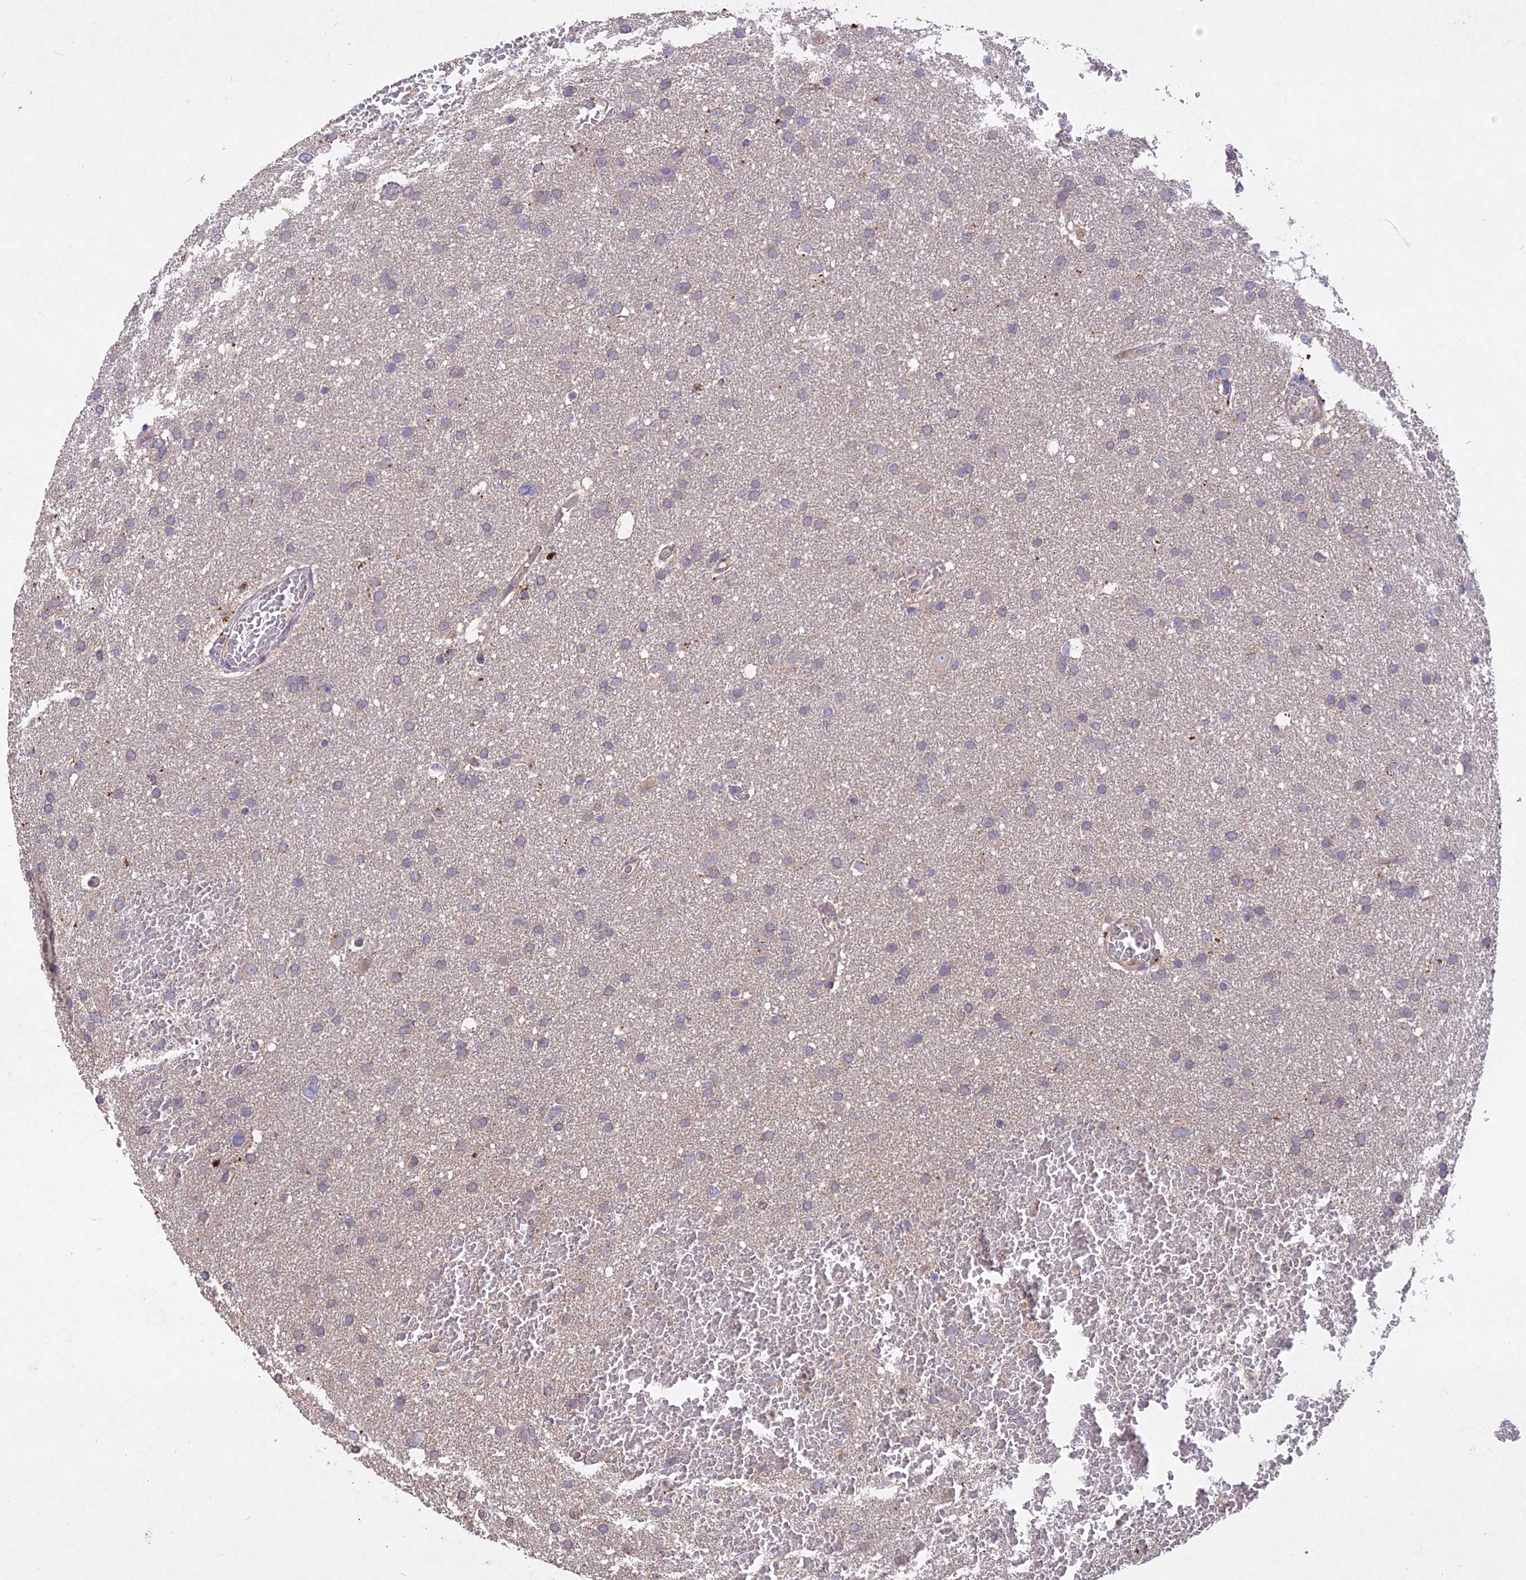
{"staining": {"intensity": "negative", "quantity": "none", "location": "none"}, "tissue": "glioma", "cell_type": "Tumor cells", "image_type": "cancer", "snomed": [{"axis": "morphology", "description": "Glioma, malignant, High grade"}, {"axis": "topography", "description": "Cerebral cortex"}], "caption": "The image shows no staining of tumor cells in glioma.", "gene": "SLC26A4", "patient": {"sex": "female", "age": 36}}